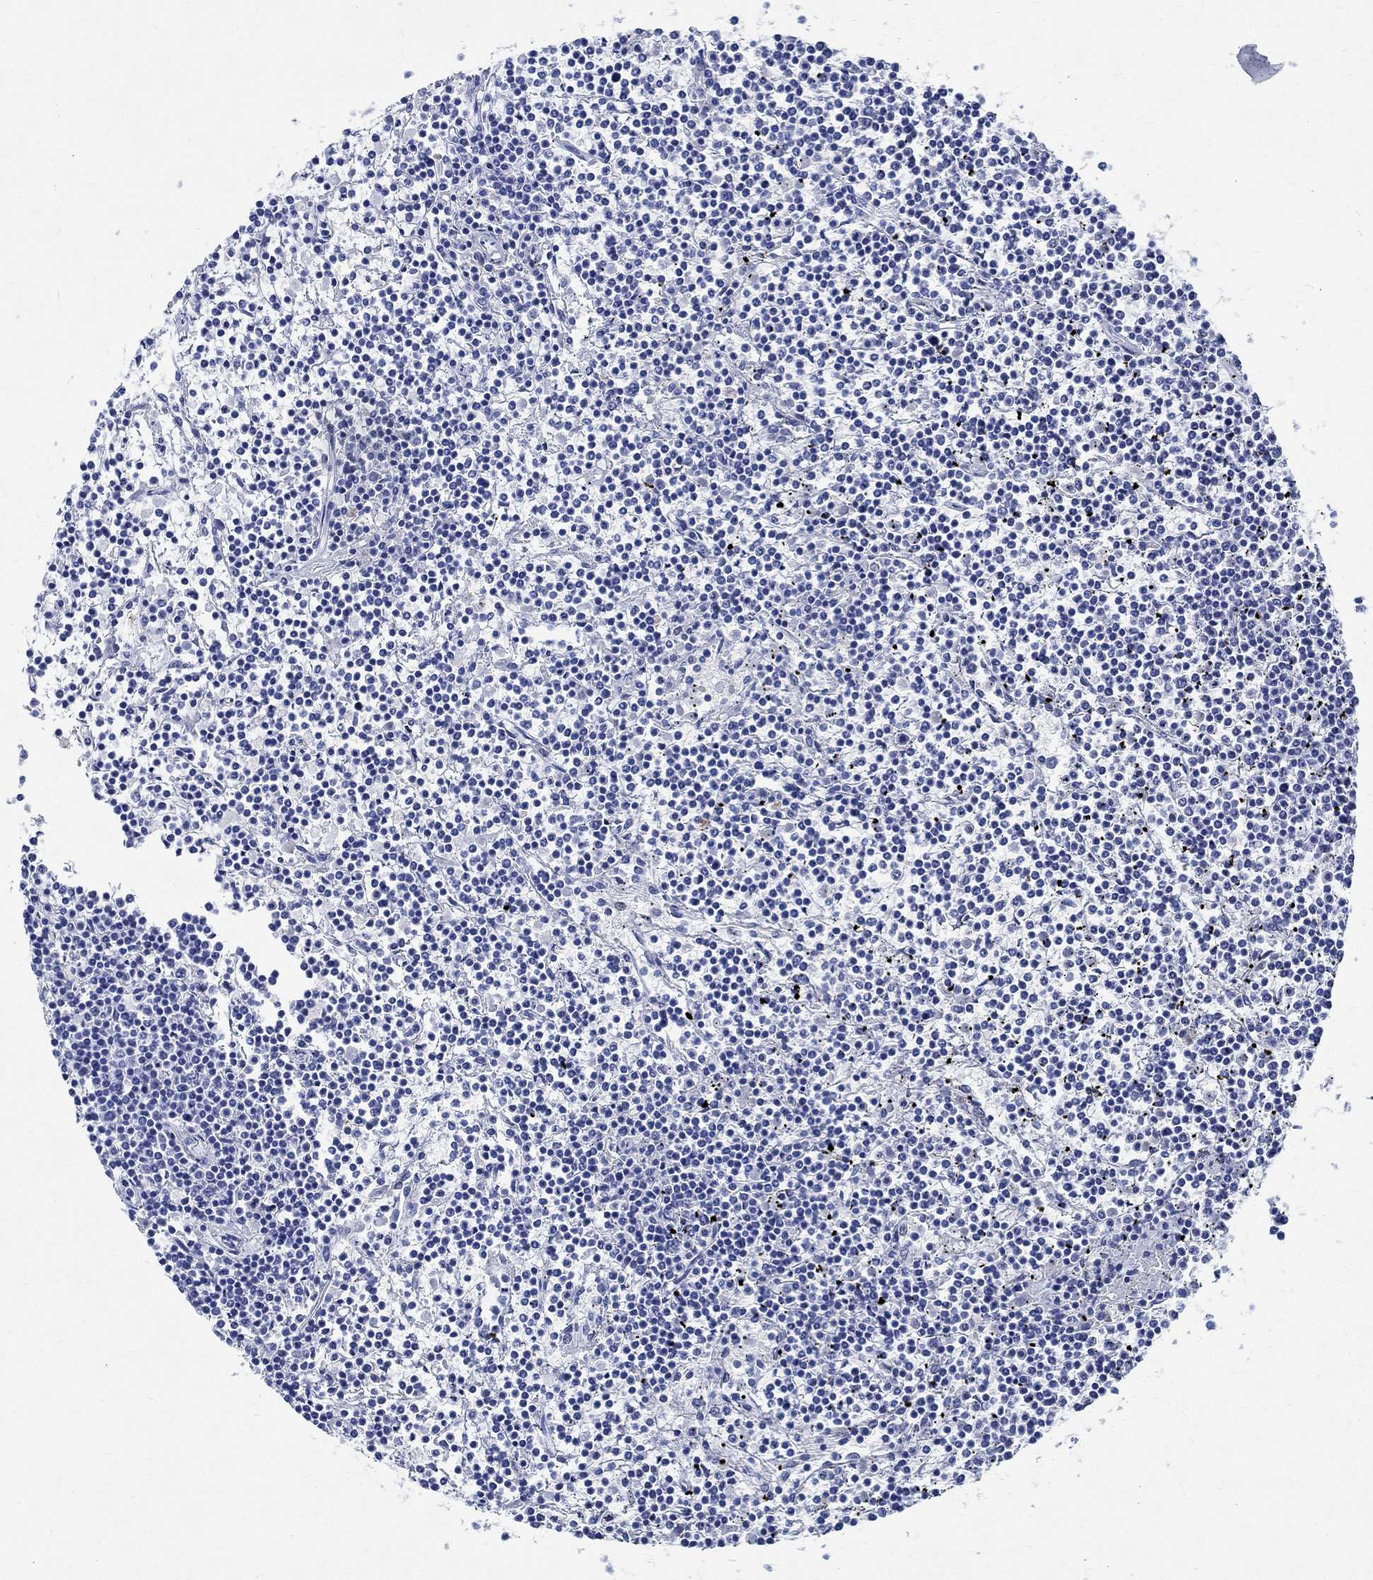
{"staining": {"intensity": "negative", "quantity": "none", "location": "none"}, "tissue": "lymphoma", "cell_type": "Tumor cells", "image_type": "cancer", "snomed": [{"axis": "morphology", "description": "Malignant lymphoma, non-Hodgkin's type, Low grade"}, {"axis": "topography", "description": "Spleen"}], "caption": "Immunohistochemistry of lymphoma displays no staining in tumor cells.", "gene": "TMEM221", "patient": {"sex": "female", "age": 19}}